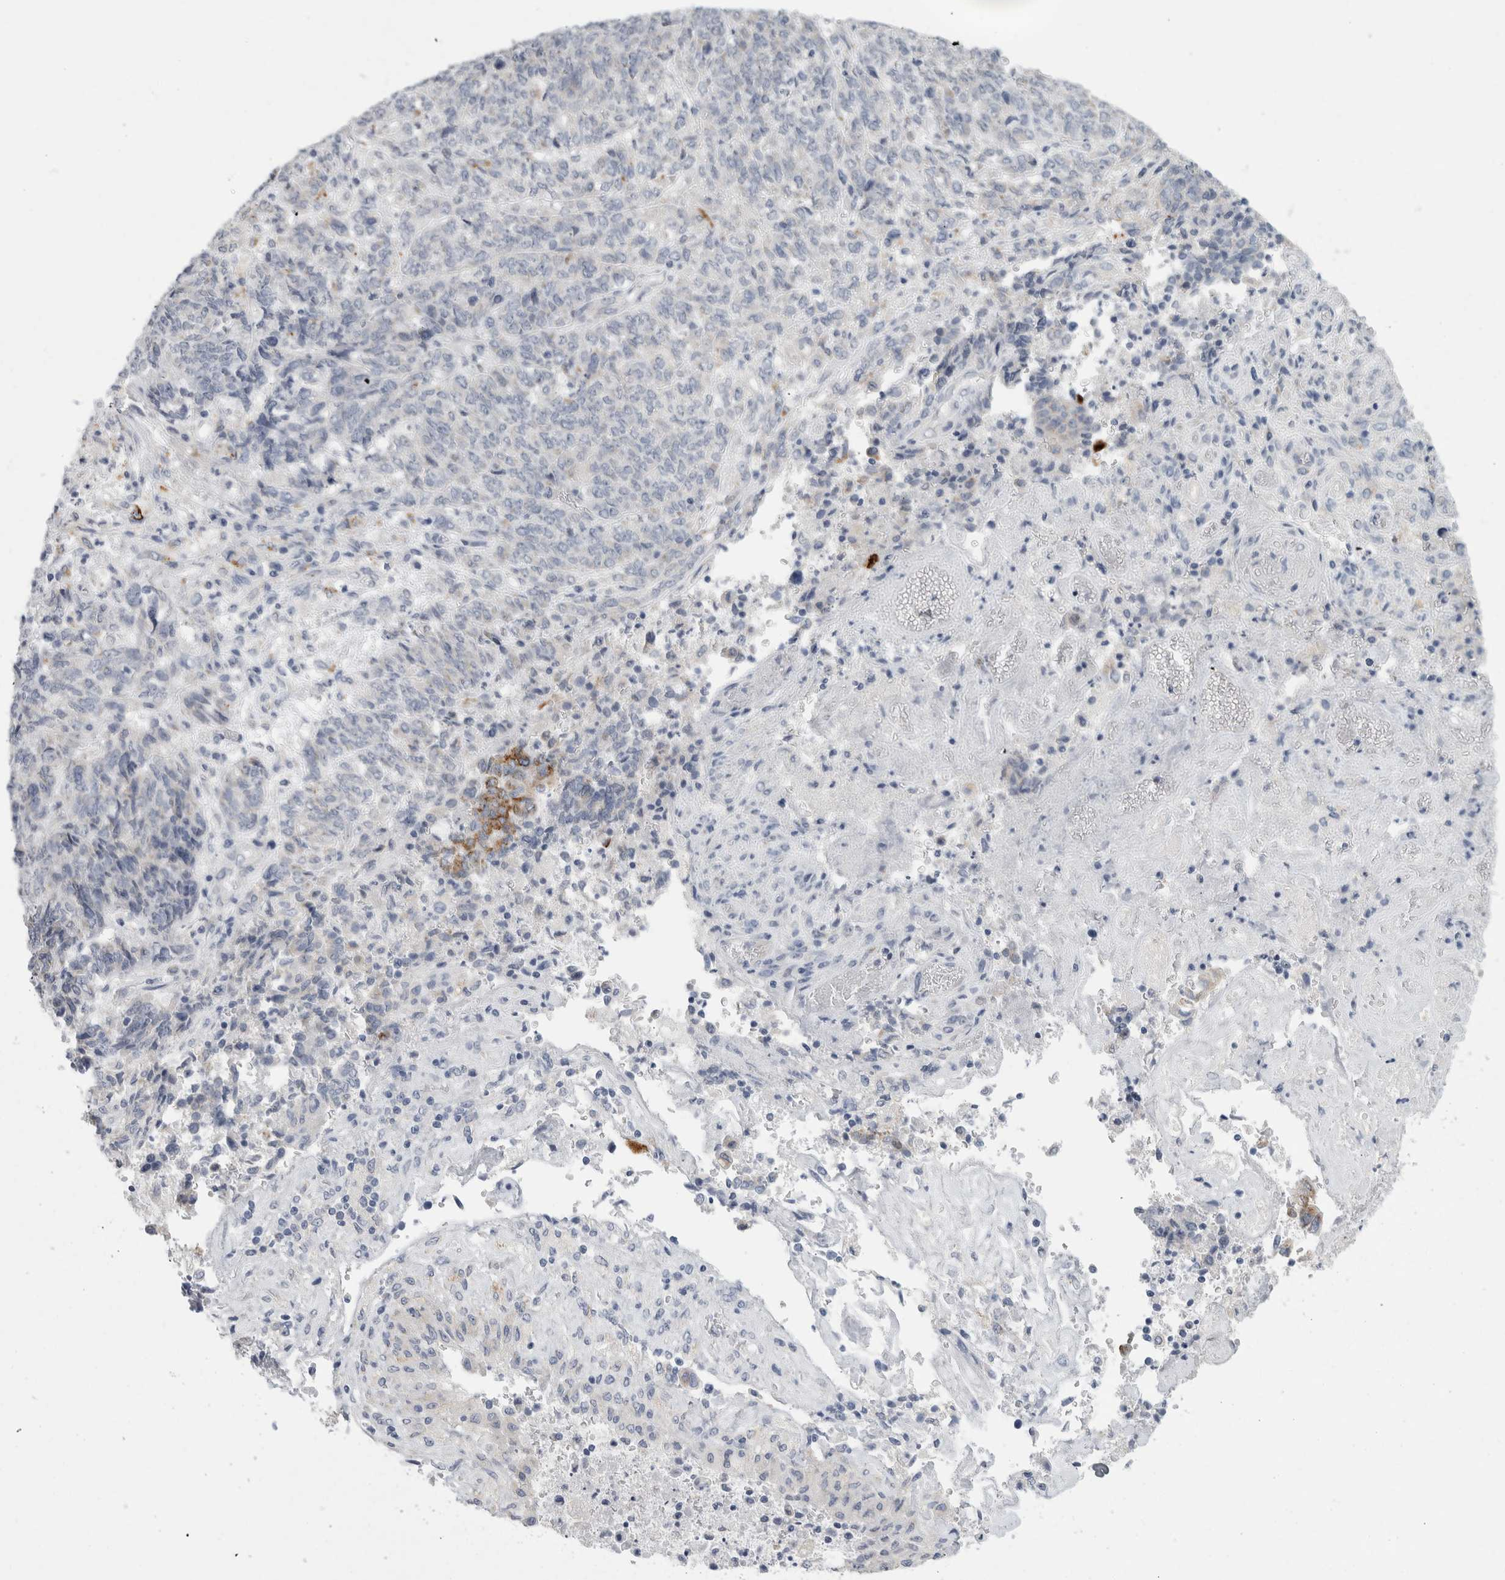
{"staining": {"intensity": "strong", "quantity": "<25%", "location": "cytoplasmic/membranous"}, "tissue": "endometrial cancer", "cell_type": "Tumor cells", "image_type": "cancer", "snomed": [{"axis": "morphology", "description": "Adenocarcinoma, NOS"}, {"axis": "topography", "description": "Endometrium"}], "caption": "A photomicrograph of endometrial cancer (adenocarcinoma) stained for a protein reveals strong cytoplasmic/membranous brown staining in tumor cells.", "gene": "GAA", "patient": {"sex": "female", "age": 80}}